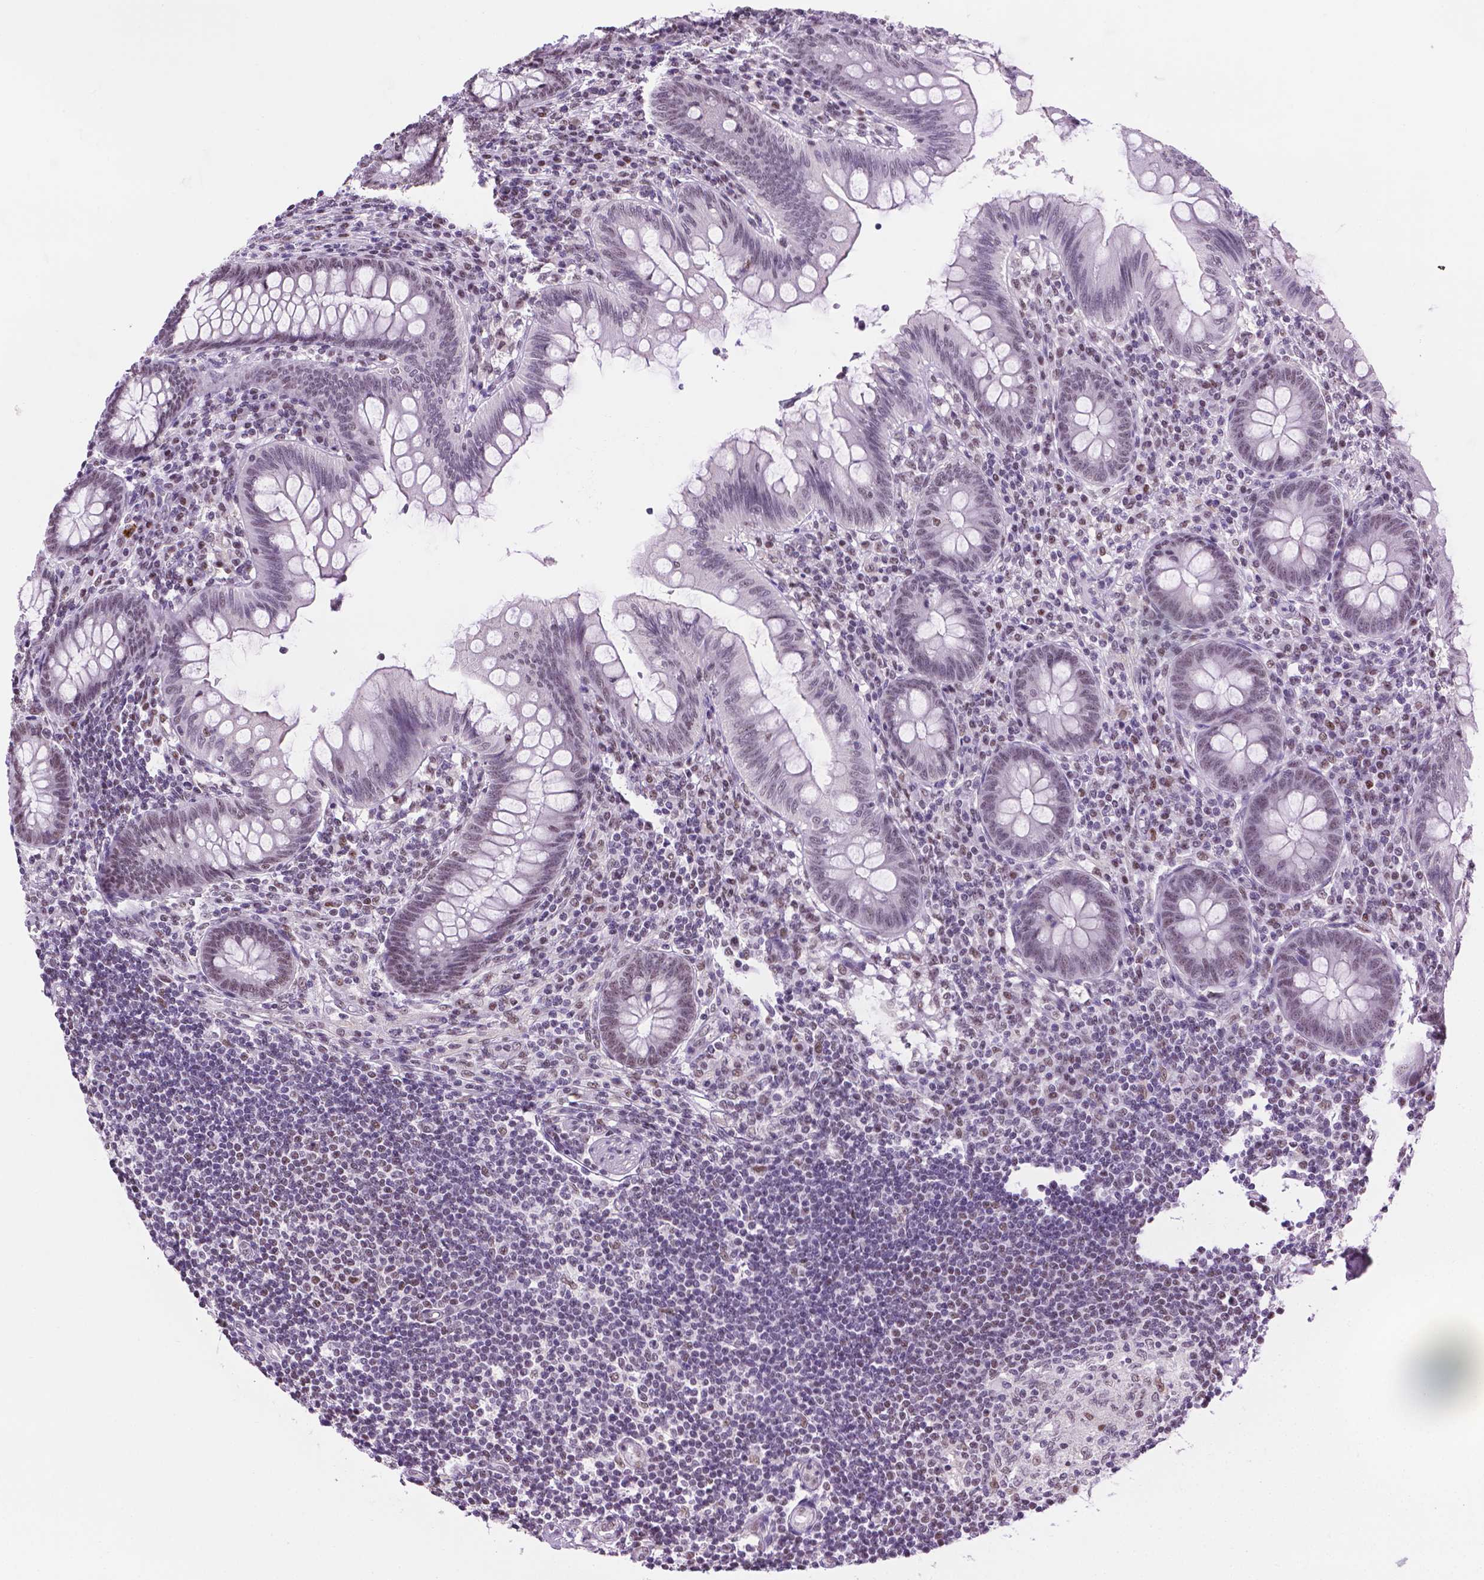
{"staining": {"intensity": "weak", "quantity": "25%-75%", "location": "nuclear"}, "tissue": "appendix", "cell_type": "Glandular cells", "image_type": "normal", "snomed": [{"axis": "morphology", "description": "Normal tissue, NOS"}, {"axis": "topography", "description": "Appendix"}], "caption": "About 25%-75% of glandular cells in normal appendix display weak nuclear protein positivity as visualized by brown immunohistochemical staining.", "gene": "ABI2", "patient": {"sex": "female", "age": 57}}